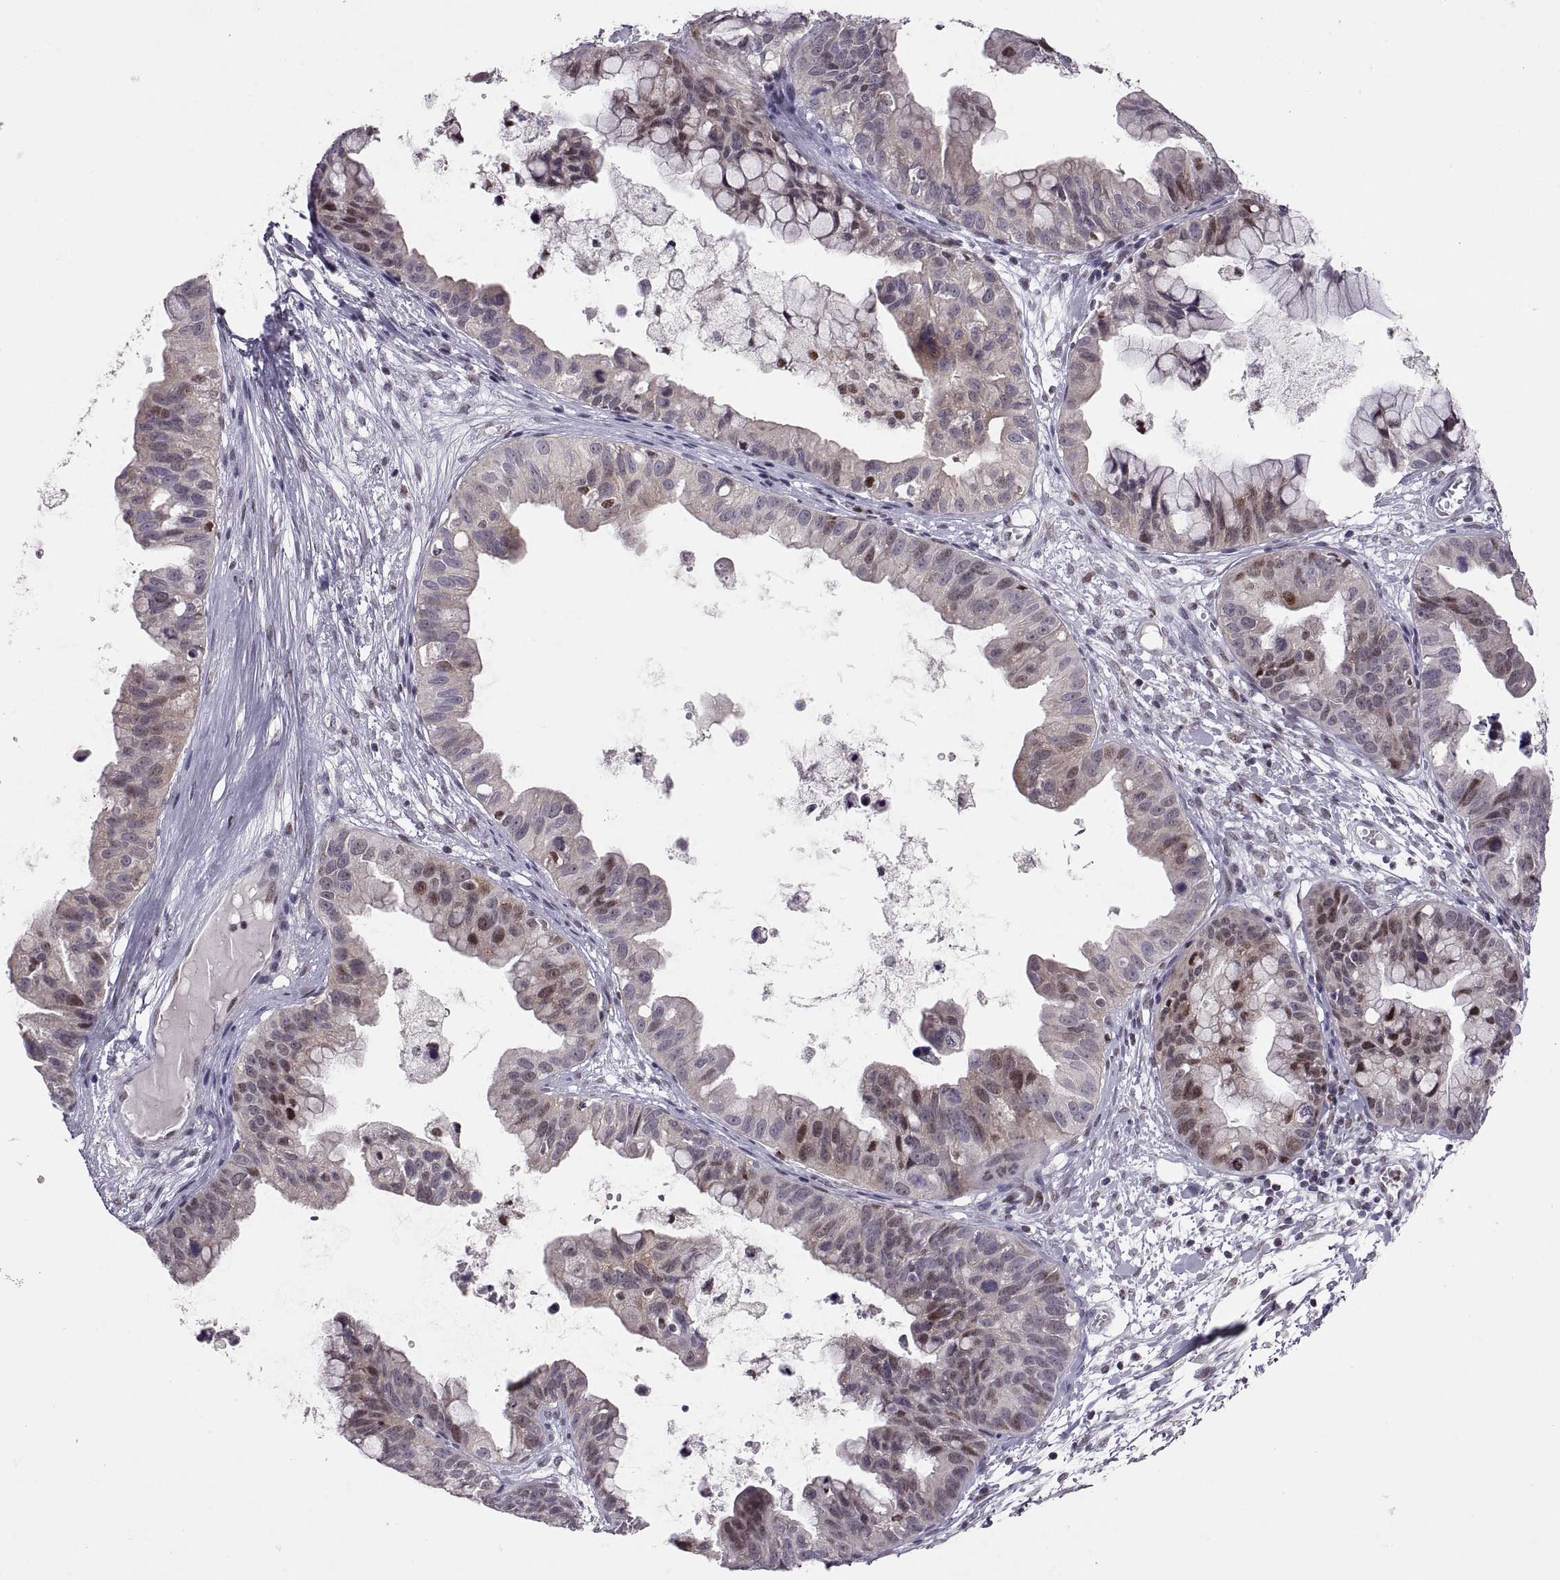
{"staining": {"intensity": "strong", "quantity": "<25%", "location": "nuclear"}, "tissue": "ovarian cancer", "cell_type": "Tumor cells", "image_type": "cancer", "snomed": [{"axis": "morphology", "description": "Cystadenocarcinoma, mucinous, NOS"}, {"axis": "topography", "description": "Ovary"}], "caption": "High-magnification brightfield microscopy of mucinous cystadenocarcinoma (ovarian) stained with DAB (3,3'-diaminobenzidine) (brown) and counterstained with hematoxylin (blue). tumor cells exhibit strong nuclear positivity is present in about<25% of cells.", "gene": "SNAI1", "patient": {"sex": "female", "age": 76}}